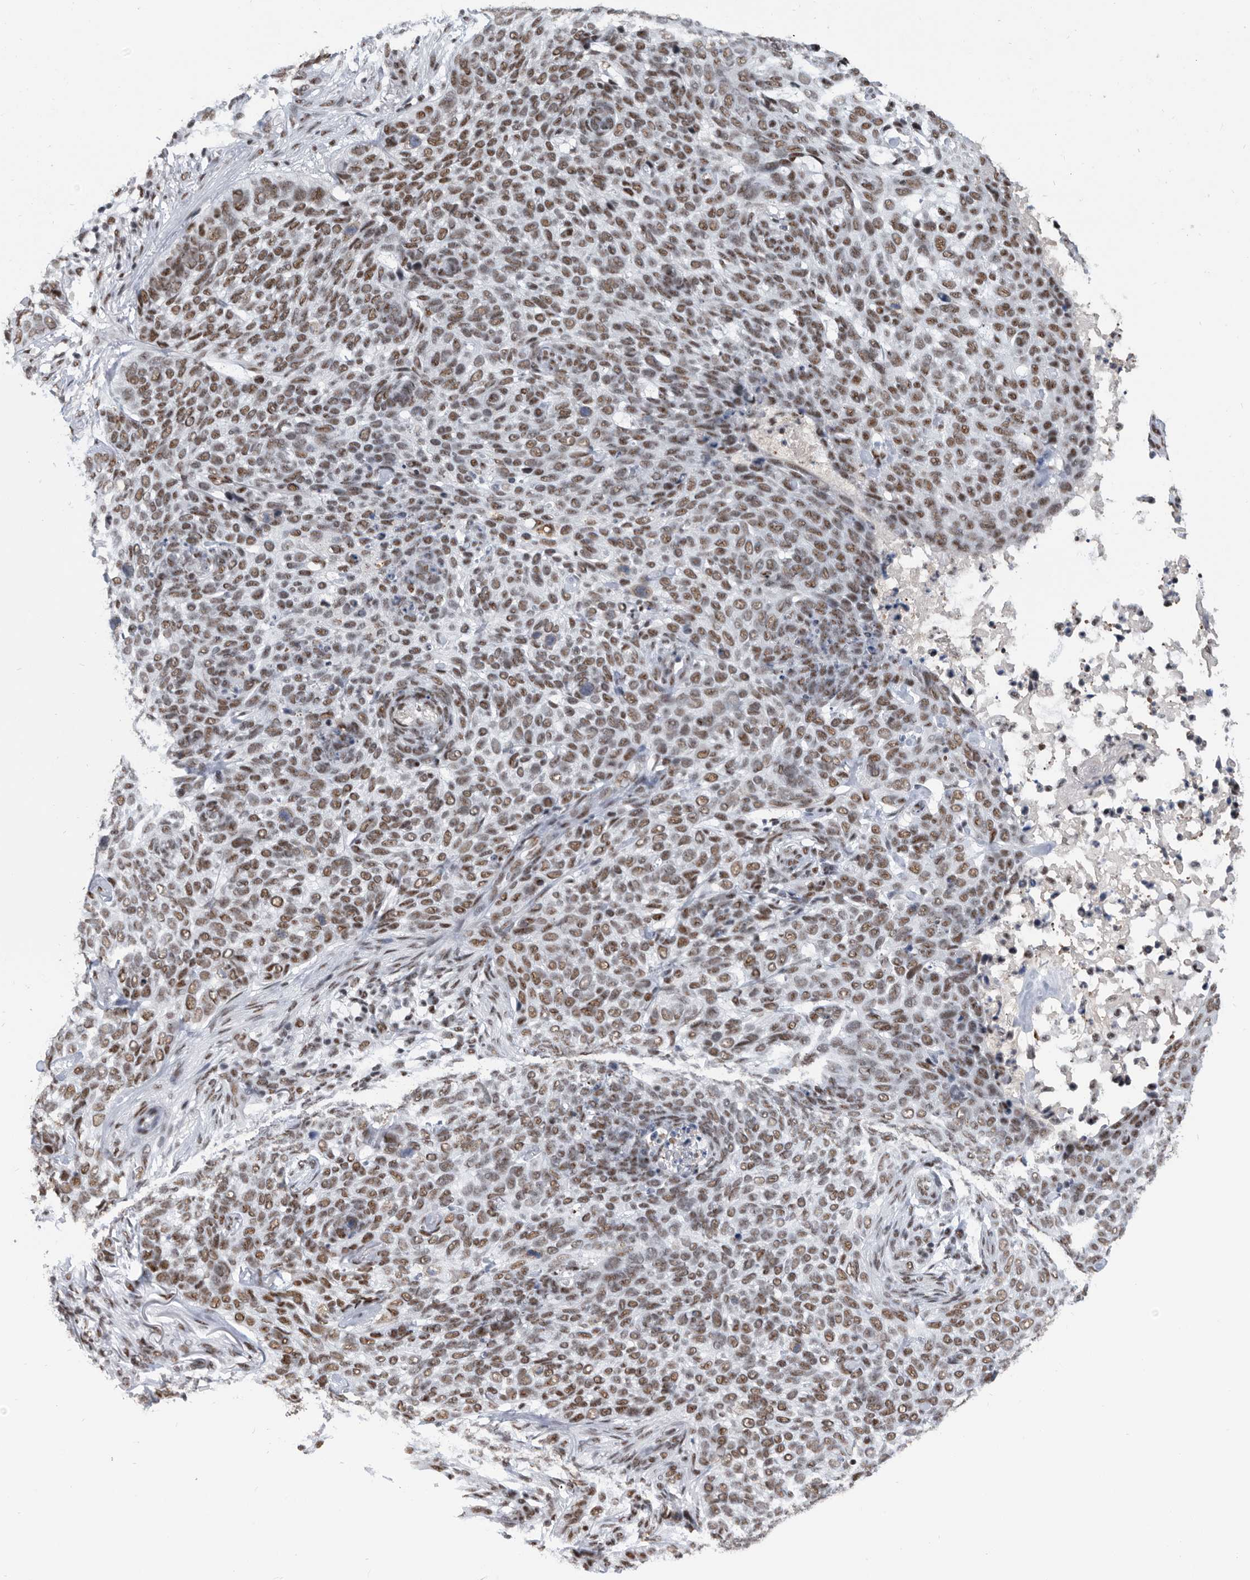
{"staining": {"intensity": "moderate", "quantity": ">75%", "location": "nuclear"}, "tissue": "skin cancer", "cell_type": "Tumor cells", "image_type": "cancer", "snomed": [{"axis": "morphology", "description": "Basal cell carcinoma"}, {"axis": "topography", "description": "Skin"}], "caption": "Brown immunohistochemical staining in skin cancer displays moderate nuclear expression in approximately >75% of tumor cells.", "gene": "SF3A1", "patient": {"sex": "female", "age": 64}}